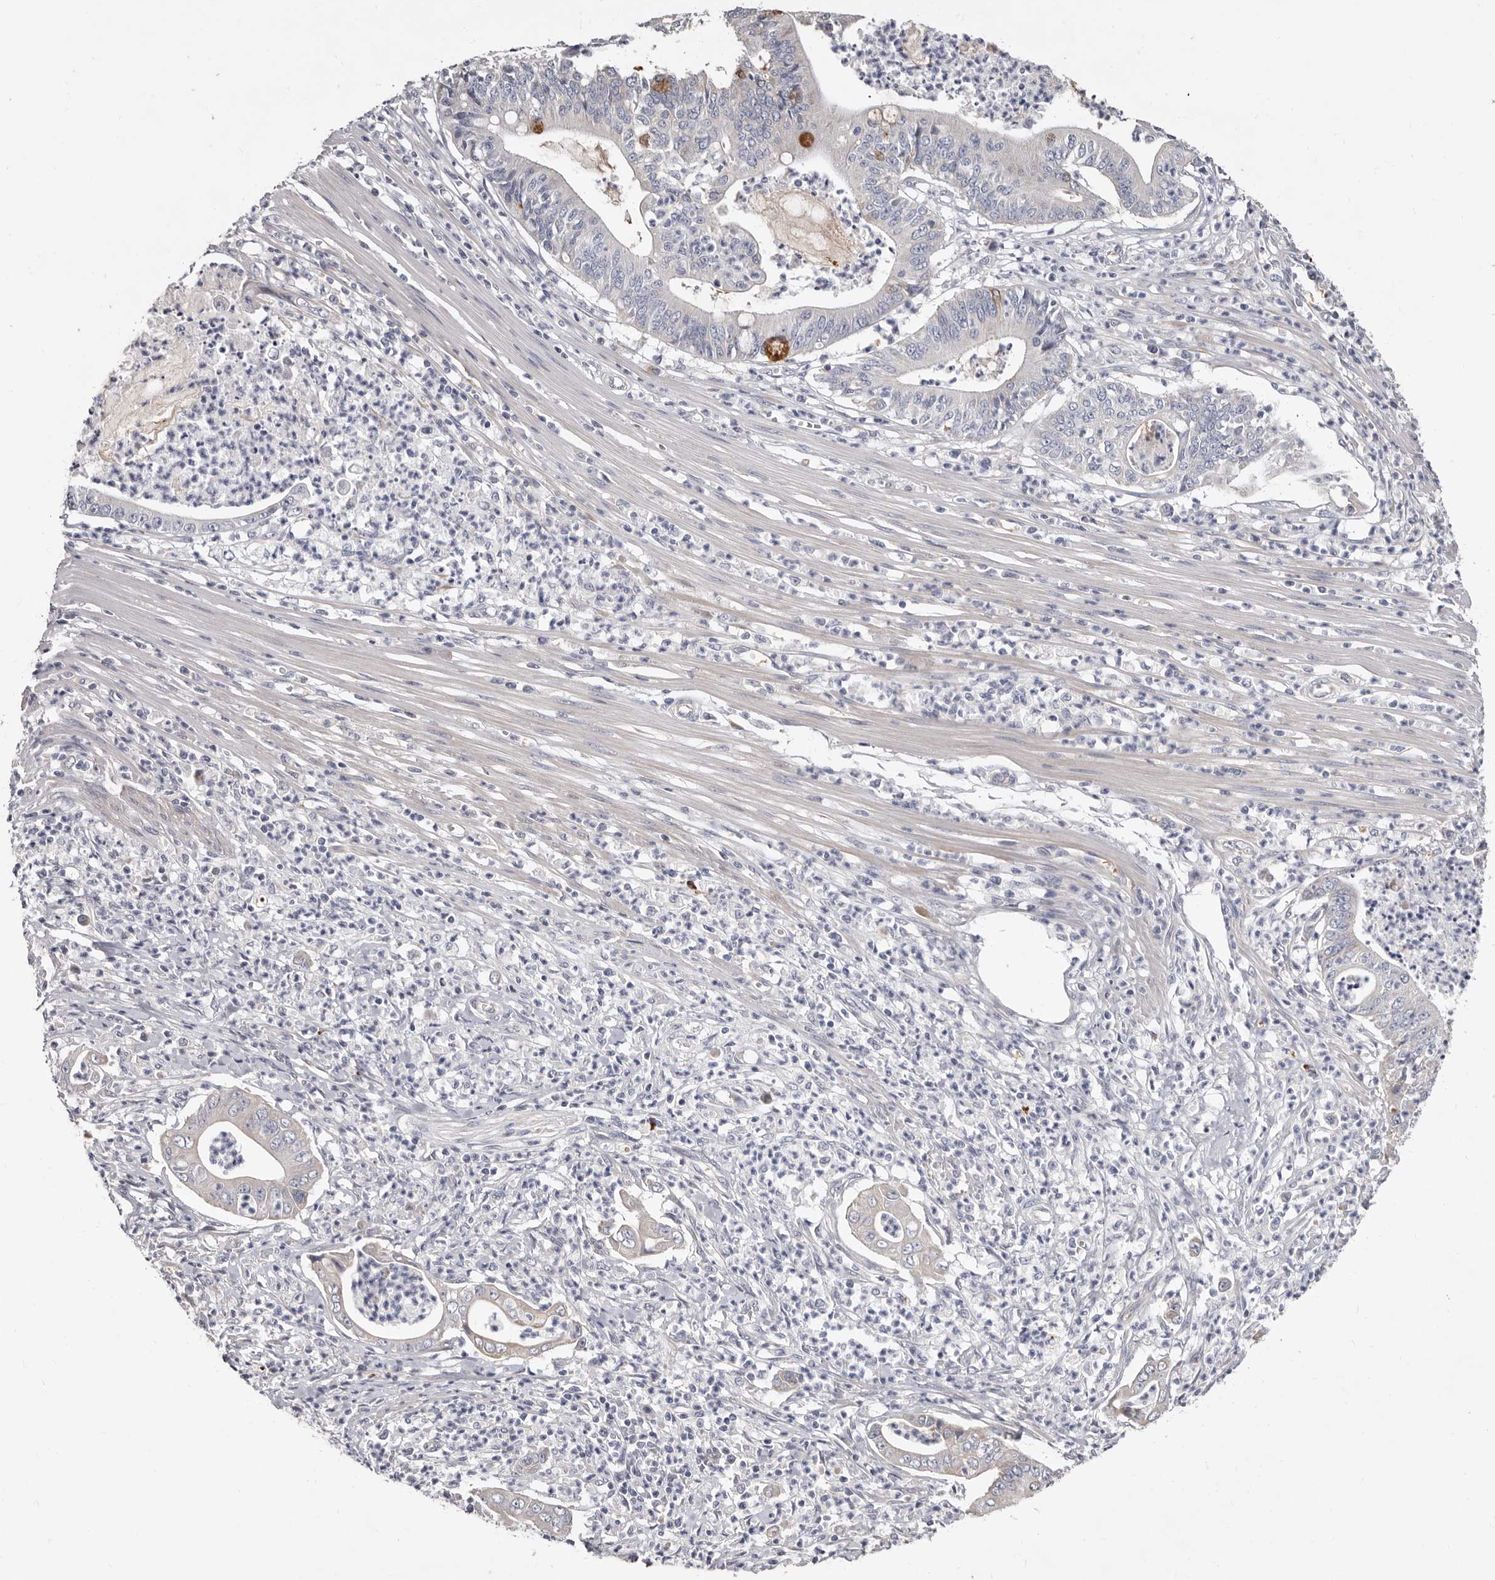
{"staining": {"intensity": "moderate", "quantity": "<25%", "location": "cytoplasmic/membranous"}, "tissue": "pancreatic cancer", "cell_type": "Tumor cells", "image_type": "cancer", "snomed": [{"axis": "morphology", "description": "Adenocarcinoma, NOS"}, {"axis": "topography", "description": "Pancreas"}], "caption": "Tumor cells reveal low levels of moderate cytoplasmic/membranous staining in about <25% of cells in adenocarcinoma (pancreatic).", "gene": "SPTA1", "patient": {"sex": "male", "age": 69}}